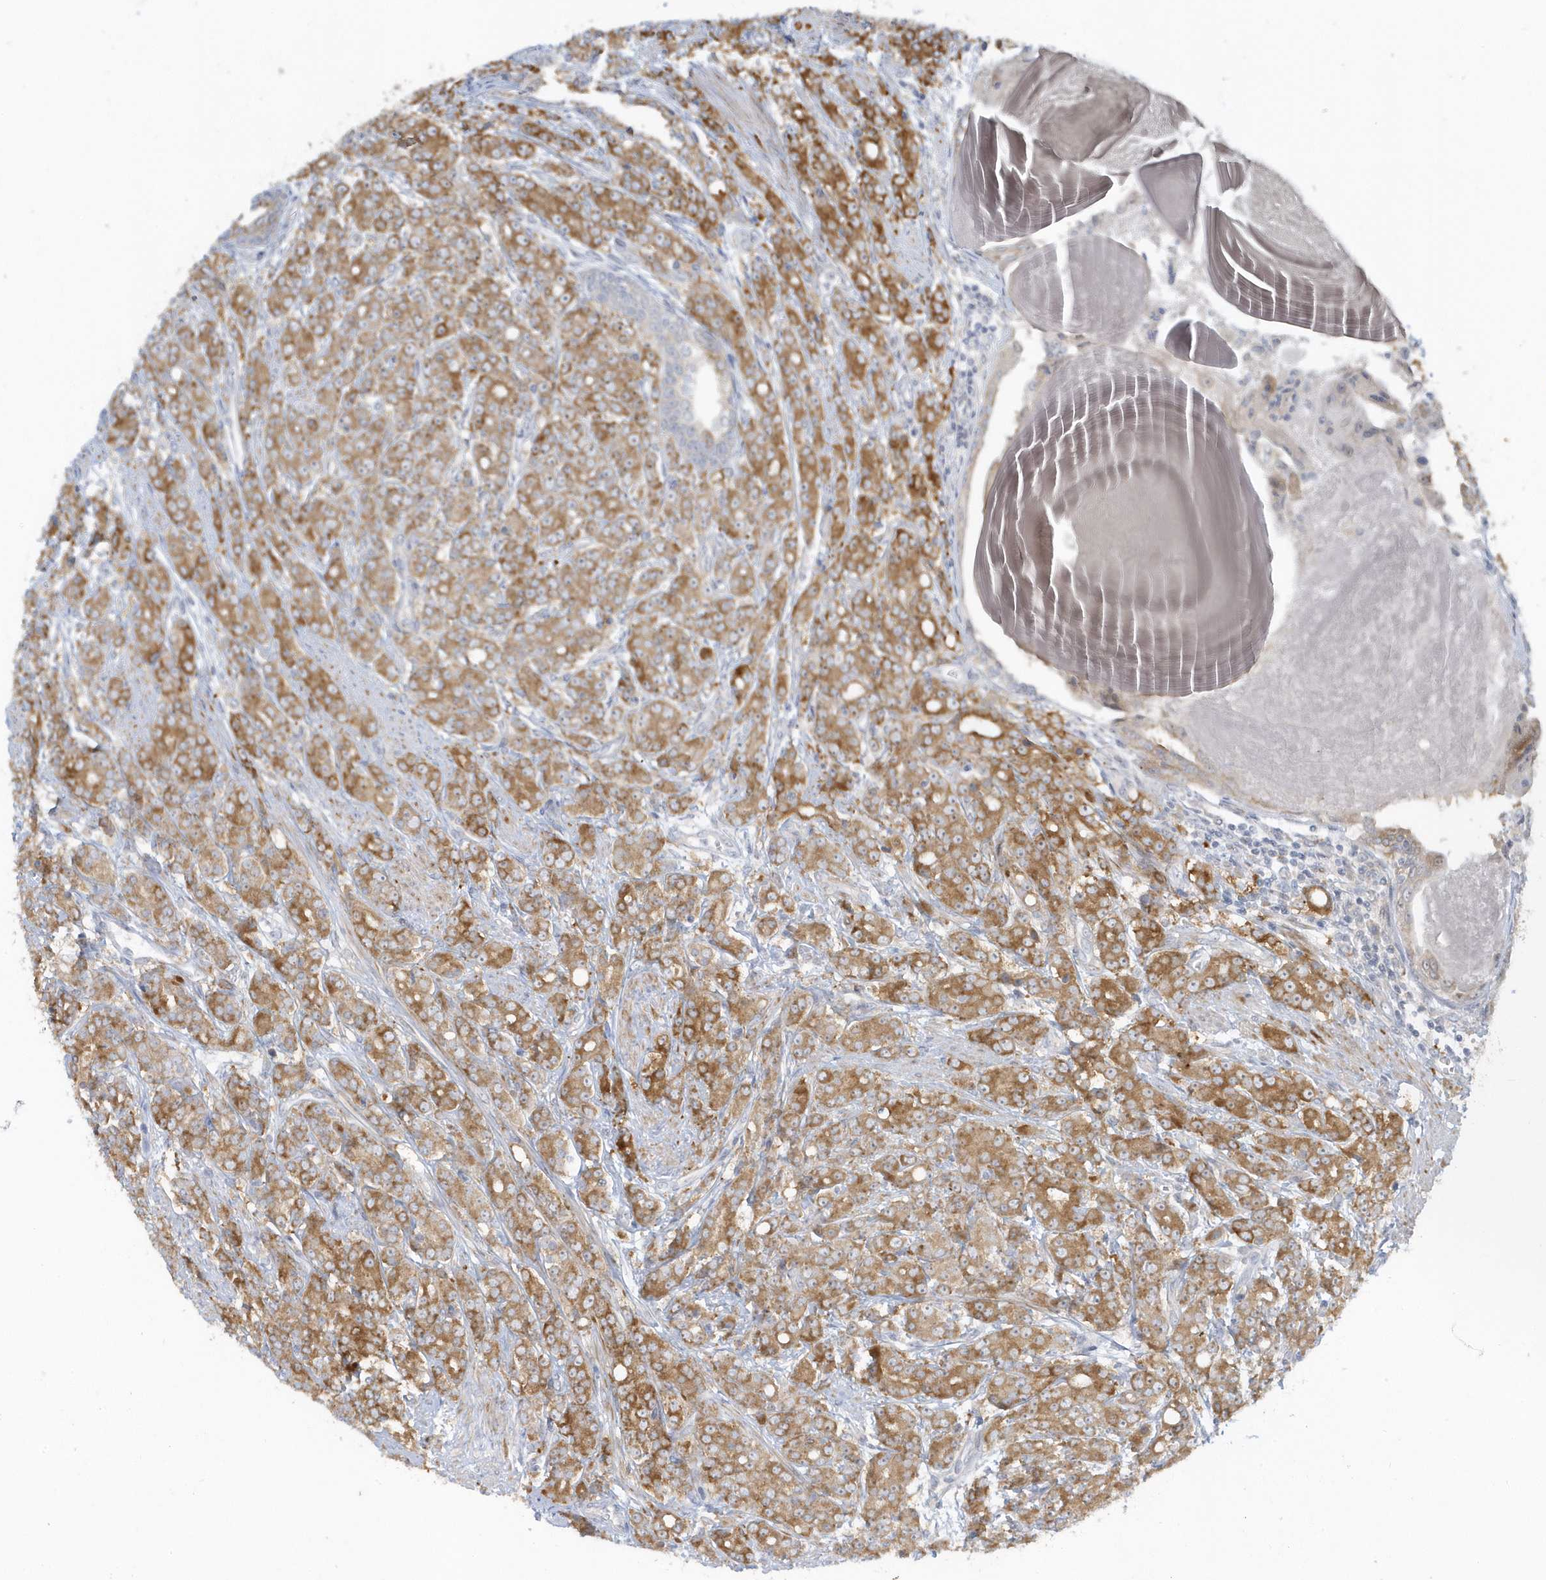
{"staining": {"intensity": "strong", "quantity": ">75%", "location": "cytoplasmic/membranous"}, "tissue": "prostate cancer", "cell_type": "Tumor cells", "image_type": "cancer", "snomed": [{"axis": "morphology", "description": "Adenocarcinoma, High grade"}, {"axis": "topography", "description": "Prostate"}], "caption": "Prostate adenocarcinoma (high-grade) stained for a protein shows strong cytoplasmic/membranous positivity in tumor cells.", "gene": "SCN3A", "patient": {"sex": "male", "age": 62}}